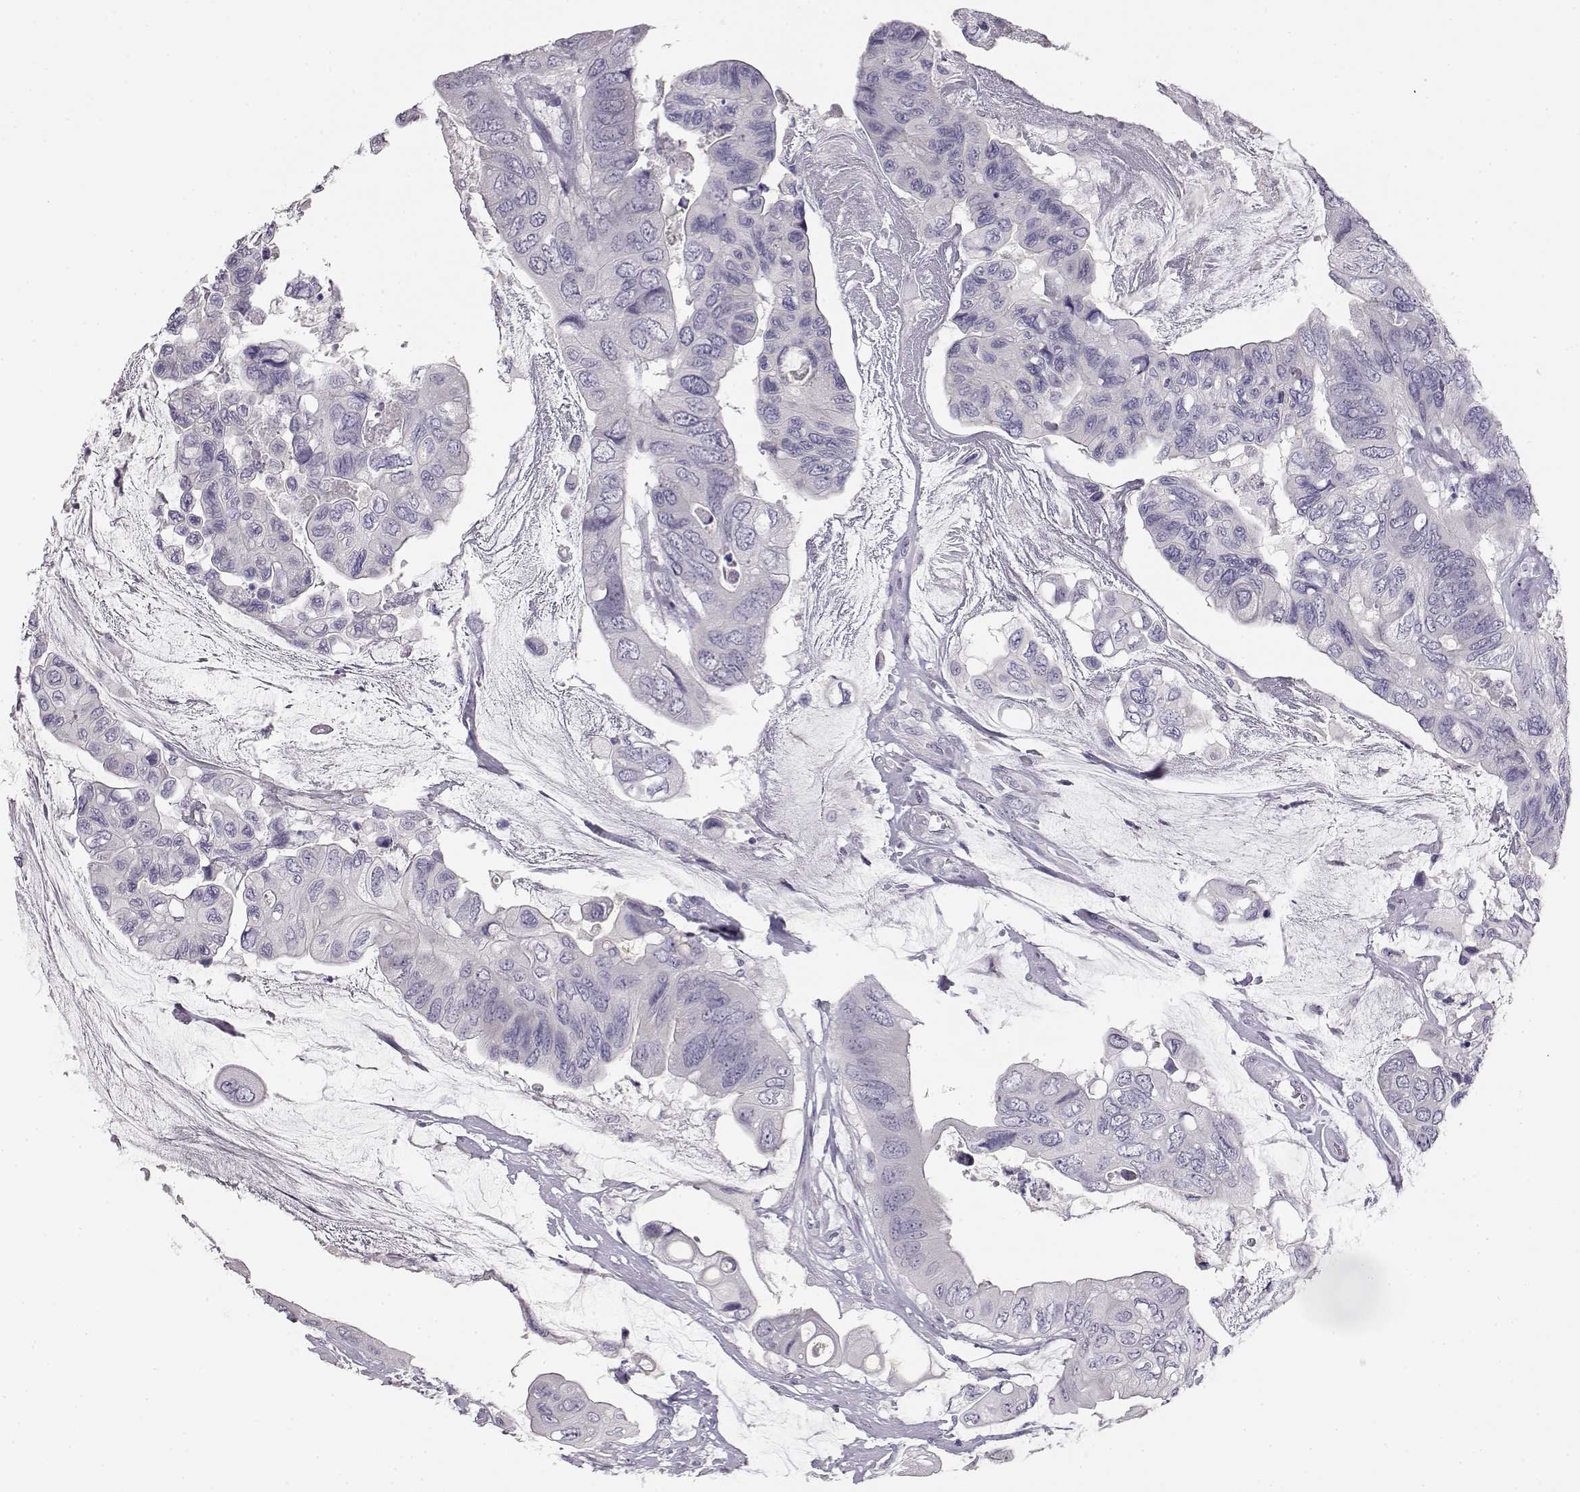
{"staining": {"intensity": "negative", "quantity": "none", "location": "none"}, "tissue": "colorectal cancer", "cell_type": "Tumor cells", "image_type": "cancer", "snomed": [{"axis": "morphology", "description": "Adenocarcinoma, NOS"}, {"axis": "topography", "description": "Rectum"}], "caption": "Tumor cells show no significant positivity in colorectal adenocarcinoma.", "gene": "MYCBPAP", "patient": {"sex": "male", "age": 63}}